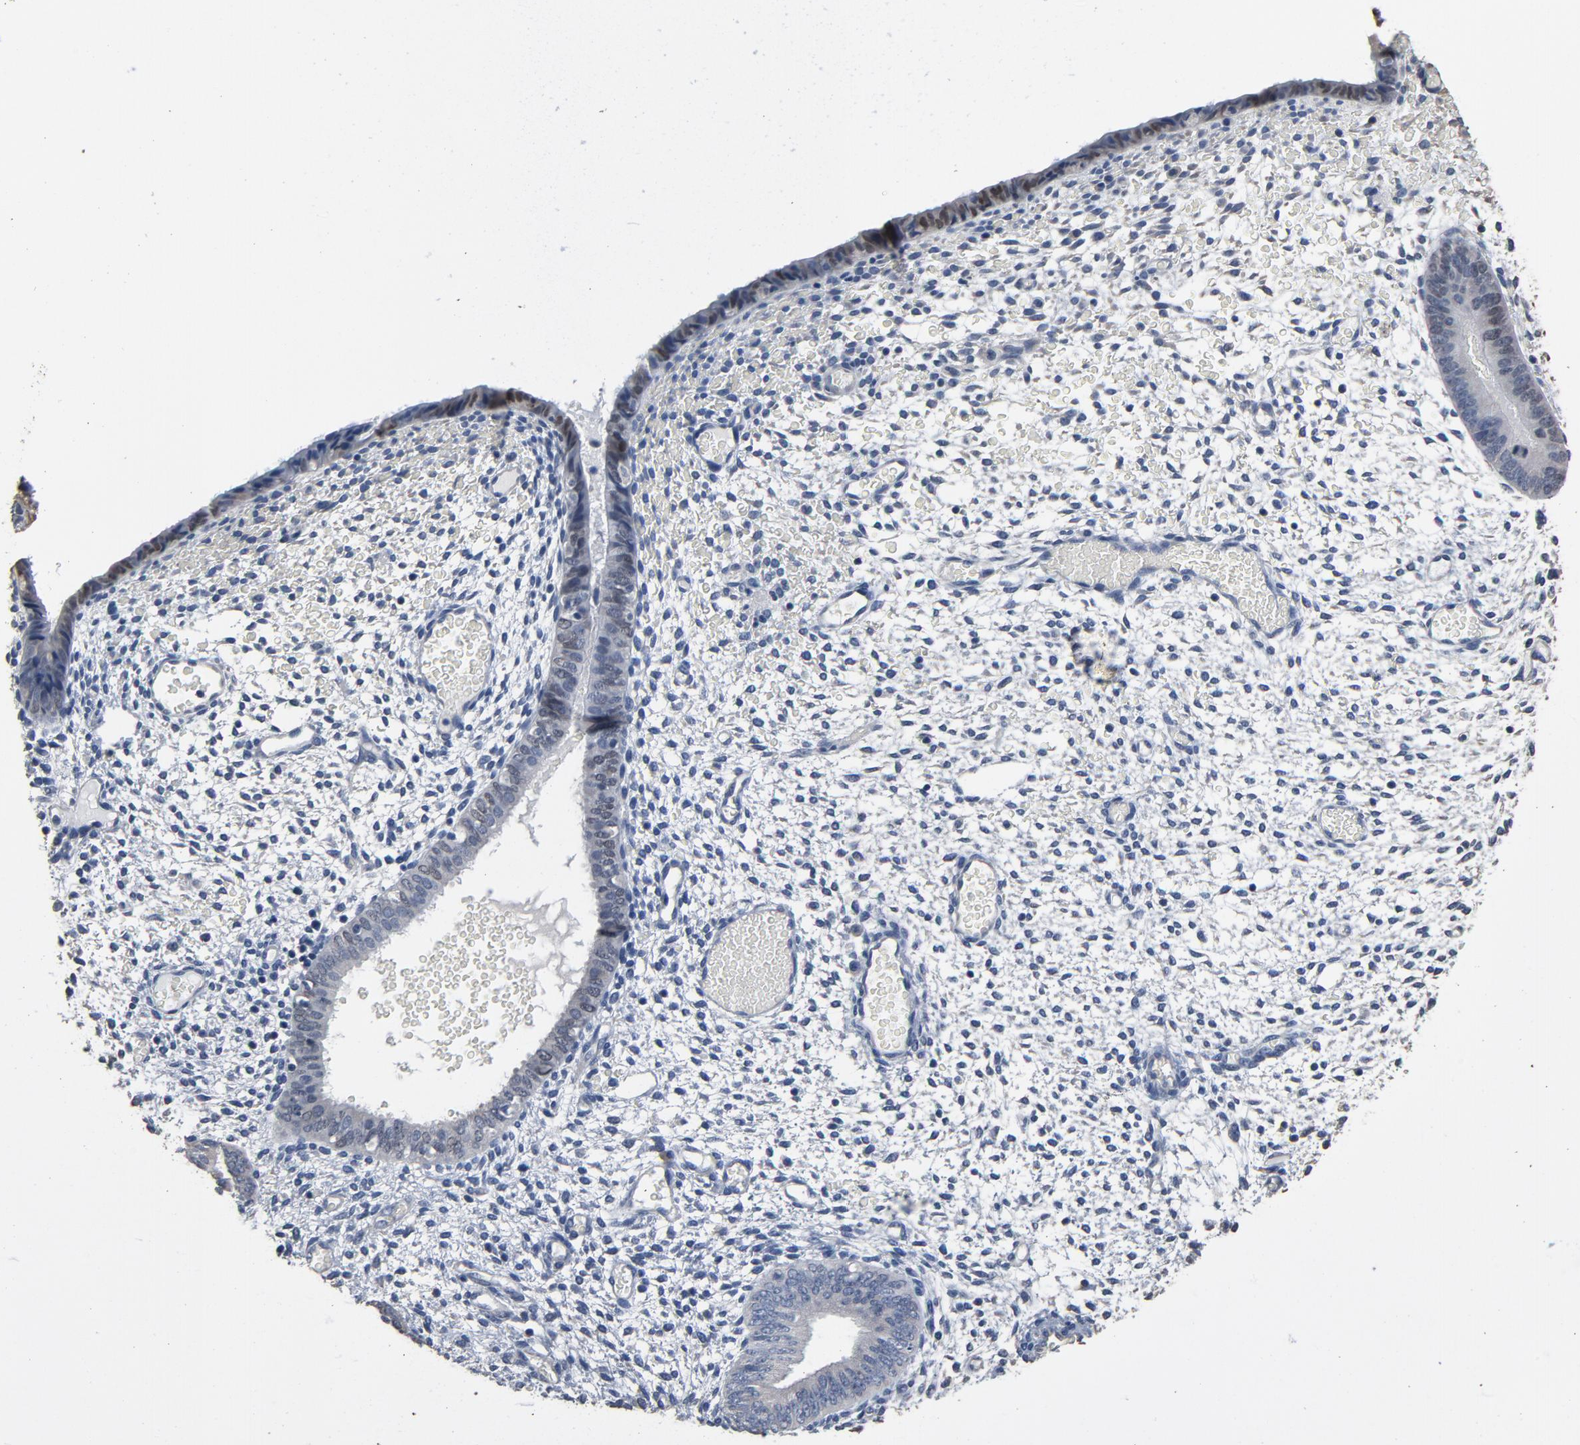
{"staining": {"intensity": "negative", "quantity": "none", "location": "none"}, "tissue": "endometrium", "cell_type": "Cells in endometrial stroma", "image_type": "normal", "snomed": [{"axis": "morphology", "description": "Normal tissue, NOS"}, {"axis": "topography", "description": "Endometrium"}], "caption": "IHC histopathology image of unremarkable human endometrium stained for a protein (brown), which reveals no staining in cells in endometrial stroma. The staining is performed using DAB (3,3'-diaminobenzidine) brown chromogen with nuclei counter-stained in using hematoxylin.", "gene": "SOX6", "patient": {"sex": "female", "age": 42}}